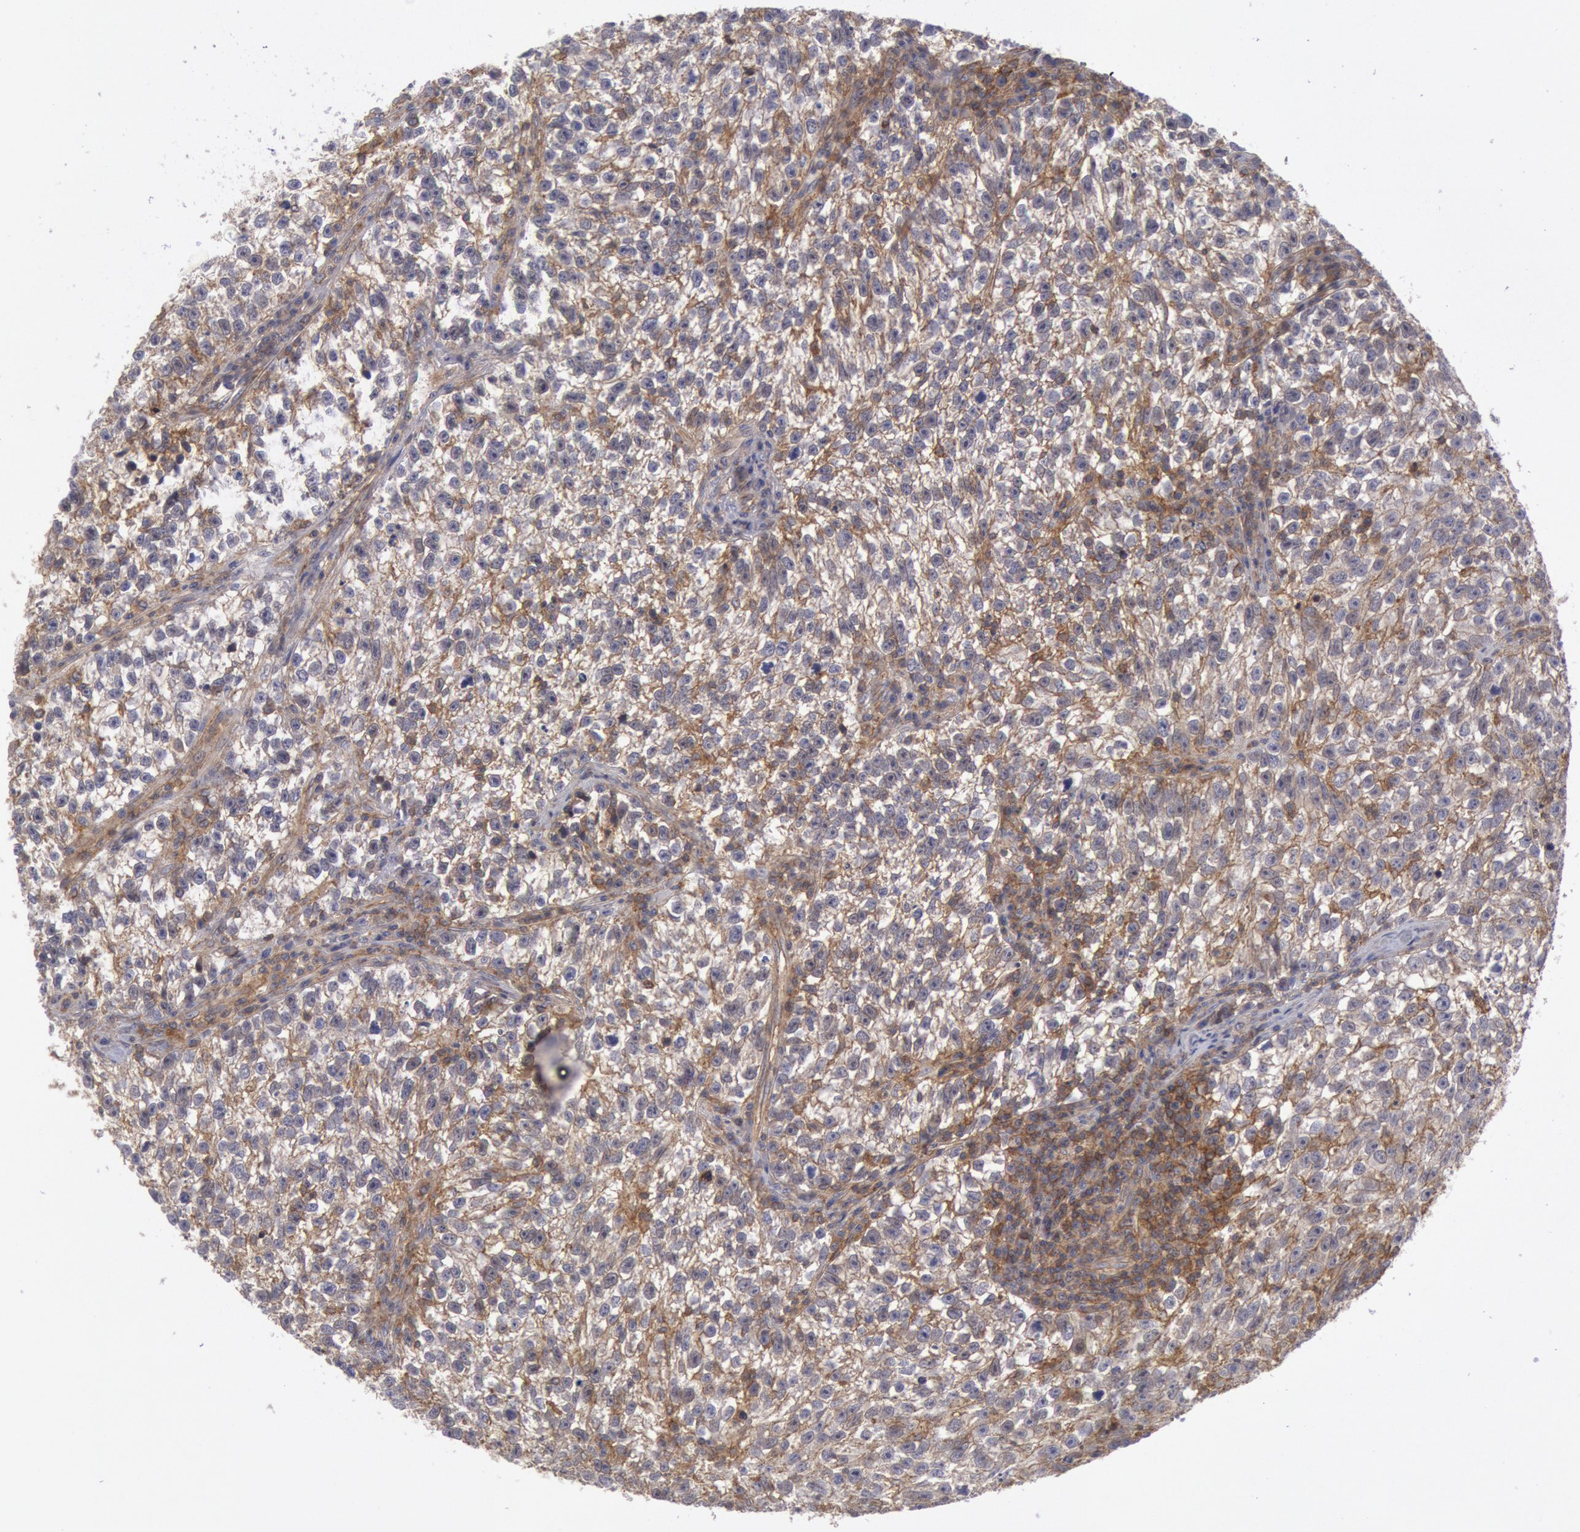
{"staining": {"intensity": "moderate", "quantity": "25%-75%", "location": "cytoplasmic/membranous"}, "tissue": "testis cancer", "cell_type": "Tumor cells", "image_type": "cancer", "snomed": [{"axis": "morphology", "description": "Seminoma, NOS"}, {"axis": "topography", "description": "Testis"}], "caption": "Immunohistochemistry (IHC) (DAB) staining of seminoma (testis) reveals moderate cytoplasmic/membranous protein staining in approximately 25%-75% of tumor cells. (DAB (3,3'-diaminobenzidine) IHC with brightfield microscopy, high magnification).", "gene": "STX4", "patient": {"sex": "male", "age": 38}}